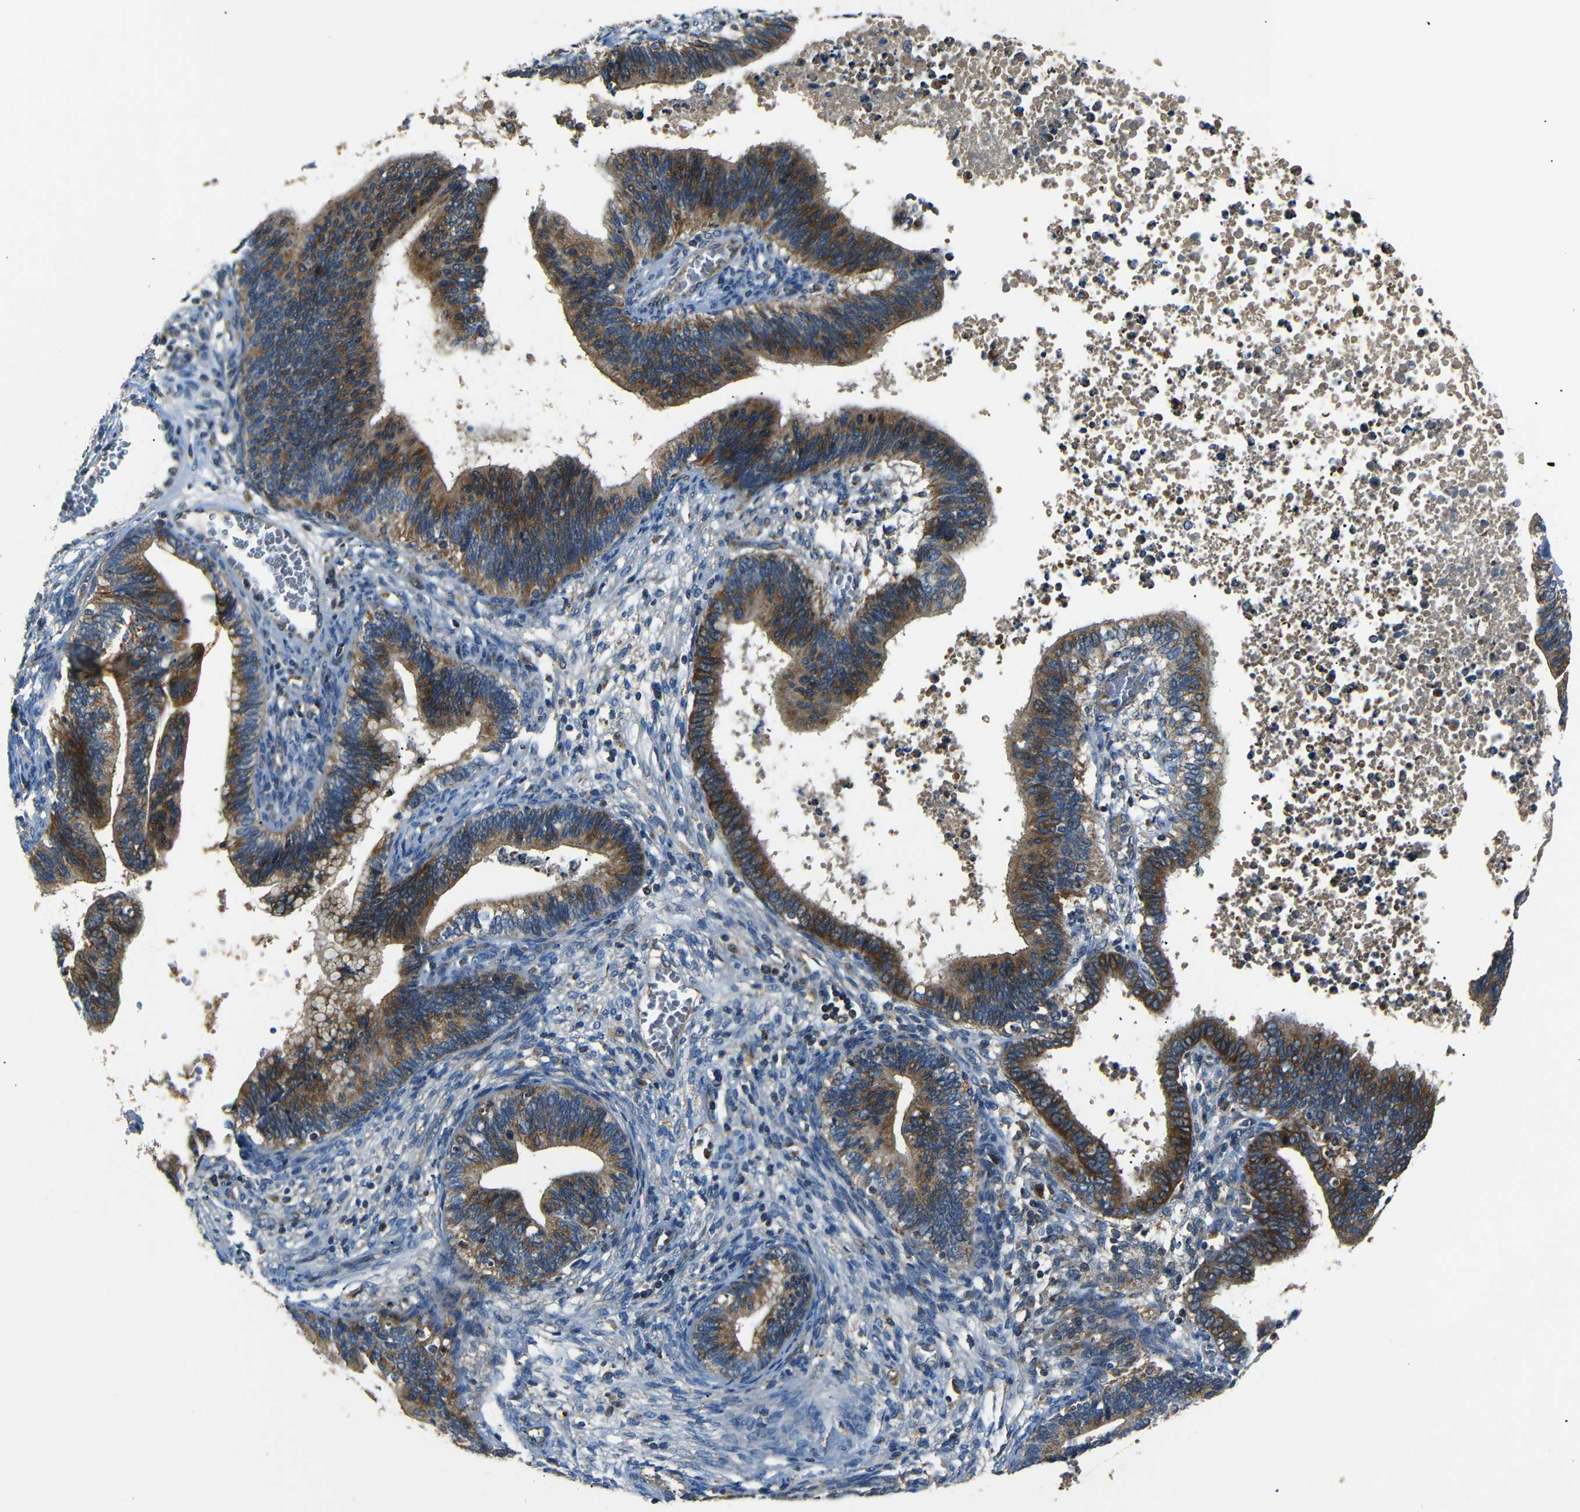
{"staining": {"intensity": "moderate", "quantity": ">75%", "location": "cytoplasmic/membranous"}, "tissue": "cervical cancer", "cell_type": "Tumor cells", "image_type": "cancer", "snomed": [{"axis": "morphology", "description": "Adenocarcinoma, NOS"}, {"axis": "topography", "description": "Cervix"}], "caption": "Cervical cancer tissue displays moderate cytoplasmic/membranous positivity in approximately >75% of tumor cells, visualized by immunohistochemistry.", "gene": "NETO2", "patient": {"sex": "female", "age": 44}}